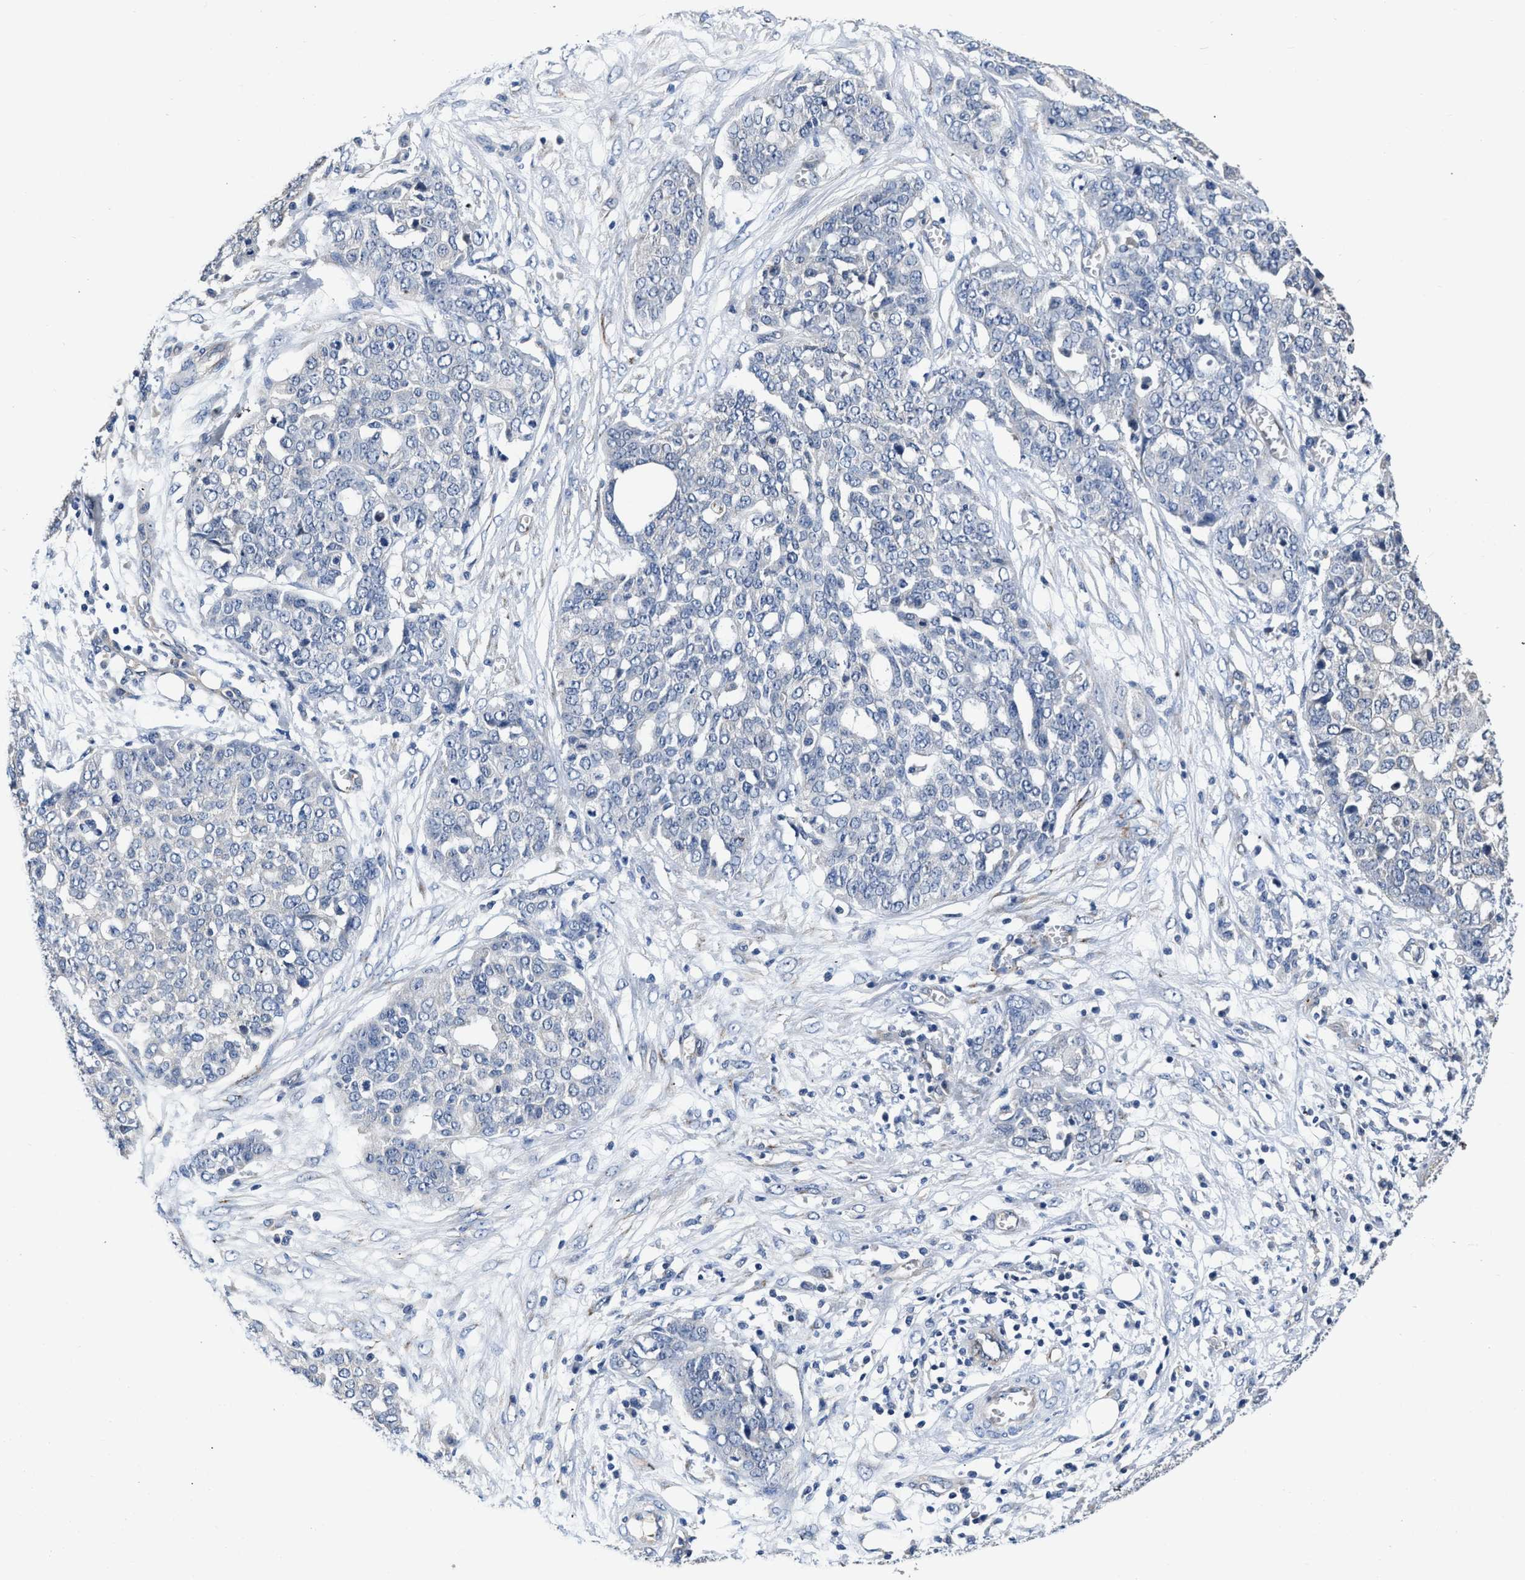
{"staining": {"intensity": "negative", "quantity": "none", "location": "none"}, "tissue": "ovarian cancer", "cell_type": "Tumor cells", "image_type": "cancer", "snomed": [{"axis": "morphology", "description": "Cystadenocarcinoma, serous, NOS"}, {"axis": "topography", "description": "Soft tissue"}, {"axis": "topography", "description": "Ovary"}], "caption": "A histopathology image of human serous cystadenocarcinoma (ovarian) is negative for staining in tumor cells.", "gene": "C22orf42", "patient": {"sex": "female", "age": 57}}